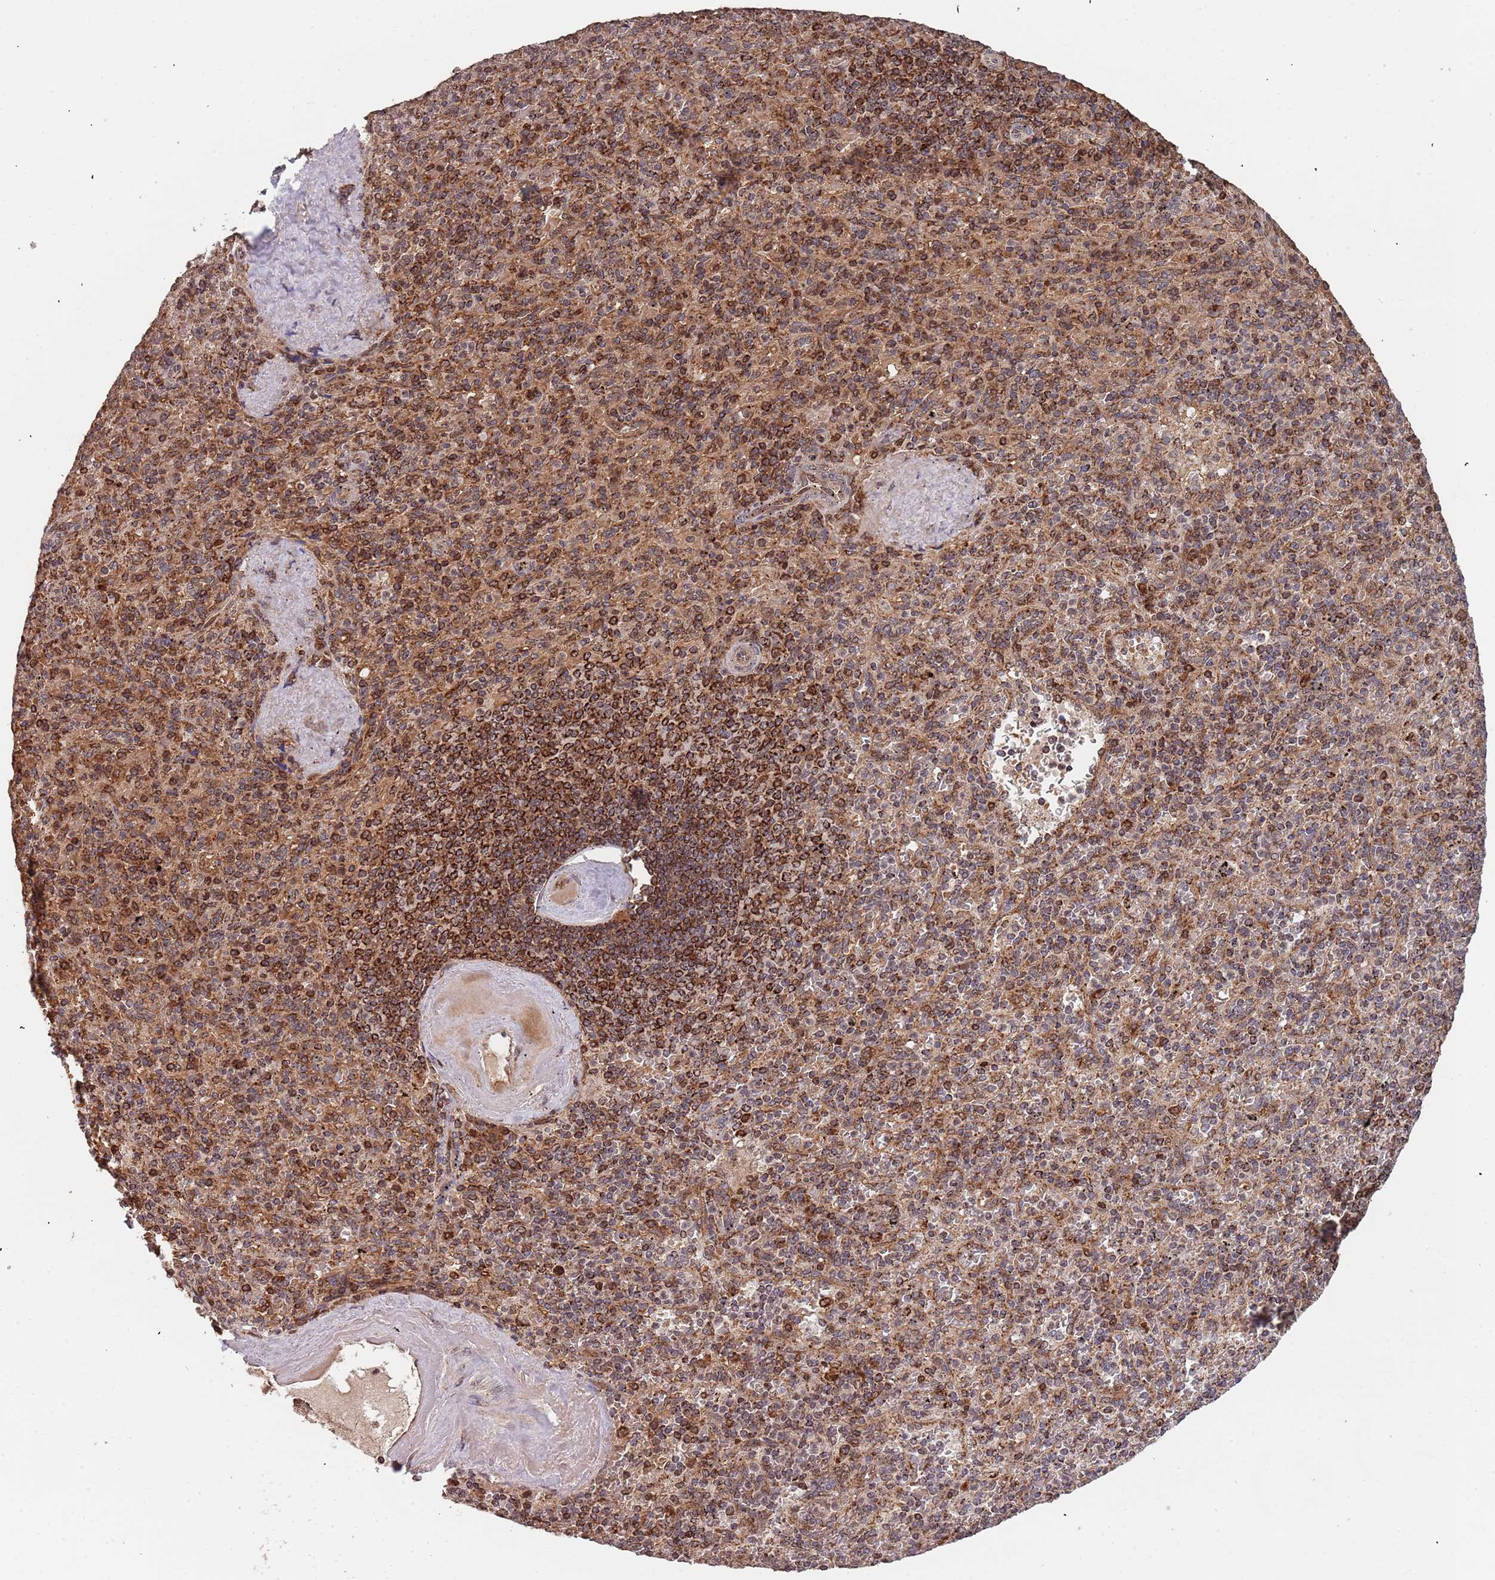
{"staining": {"intensity": "moderate", "quantity": ">75%", "location": "cytoplasmic/membranous"}, "tissue": "spleen", "cell_type": "Cells in red pulp", "image_type": "normal", "snomed": [{"axis": "morphology", "description": "Normal tissue, NOS"}, {"axis": "topography", "description": "Spleen"}], "caption": "IHC staining of normal spleen, which displays medium levels of moderate cytoplasmic/membranous staining in about >75% of cells in red pulp indicating moderate cytoplasmic/membranous protein positivity. The staining was performed using DAB (3,3'-diaminobenzidine) (brown) for protein detection and nuclei were counterstained in hematoxylin (blue).", "gene": "DCHS1", "patient": {"sex": "male", "age": 82}}